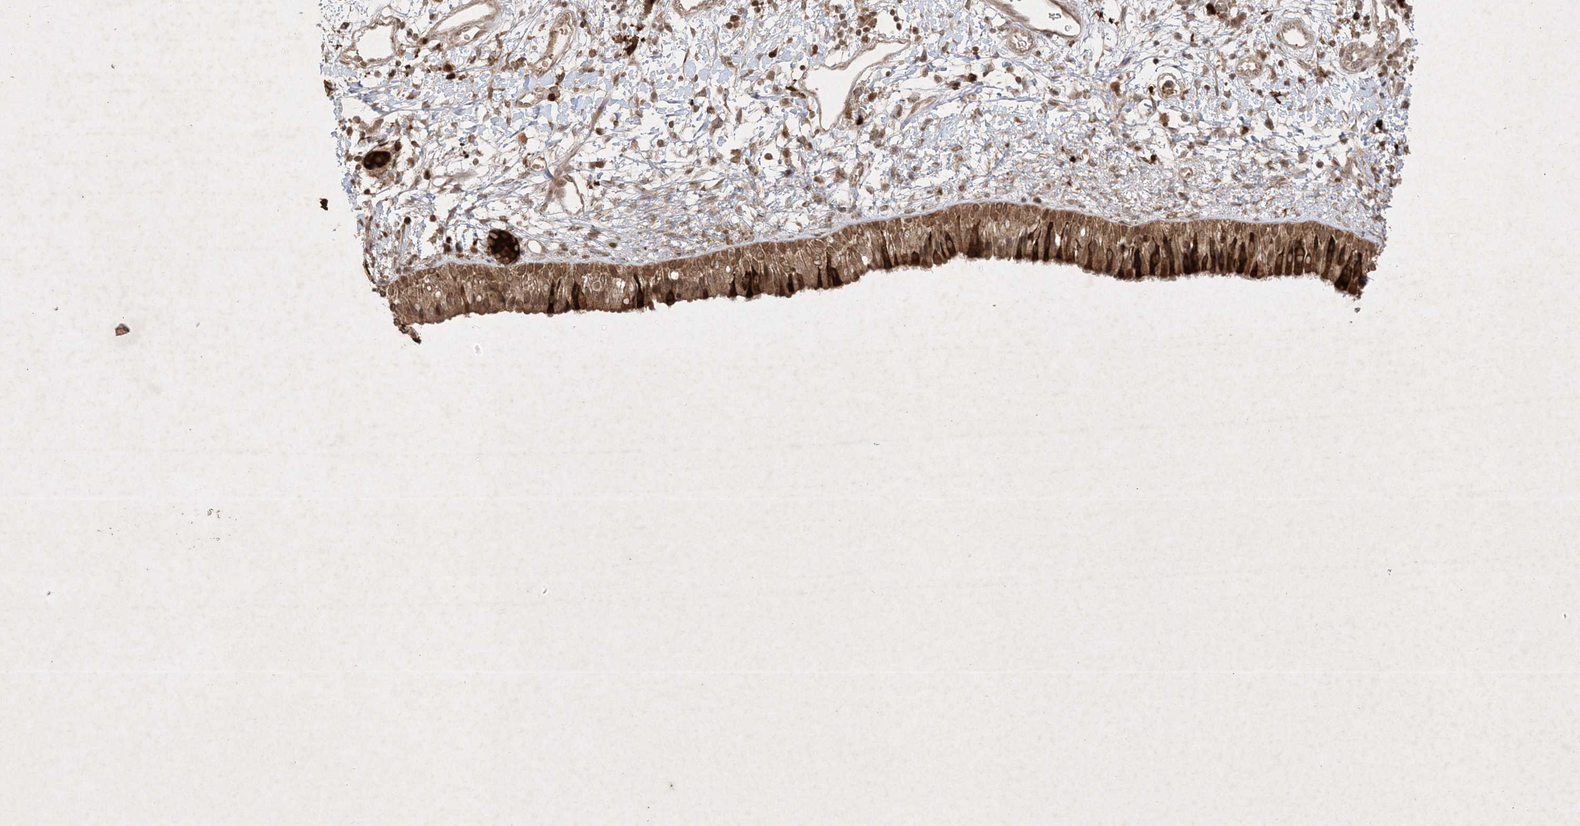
{"staining": {"intensity": "strong", "quantity": ">75%", "location": "cytoplasmic/membranous"}, "tissue": "nasopharynx", "cell_type": "Respiratory epithelial cells", "image_type": "normal", "snomed": [{"axis": "morphology", "description": "Normal tissue, NOS"}, {"axis": "topography", "description": "Nasopharynx"}], "caption": "Respiratory epithelial cells show high levels of strong cytoplasmic/membranous expression in approximately >75% of cells in unremarkable human nasopharynx.", "gene": "PTK6", "patient": {"sex": "male", "age": 22}}